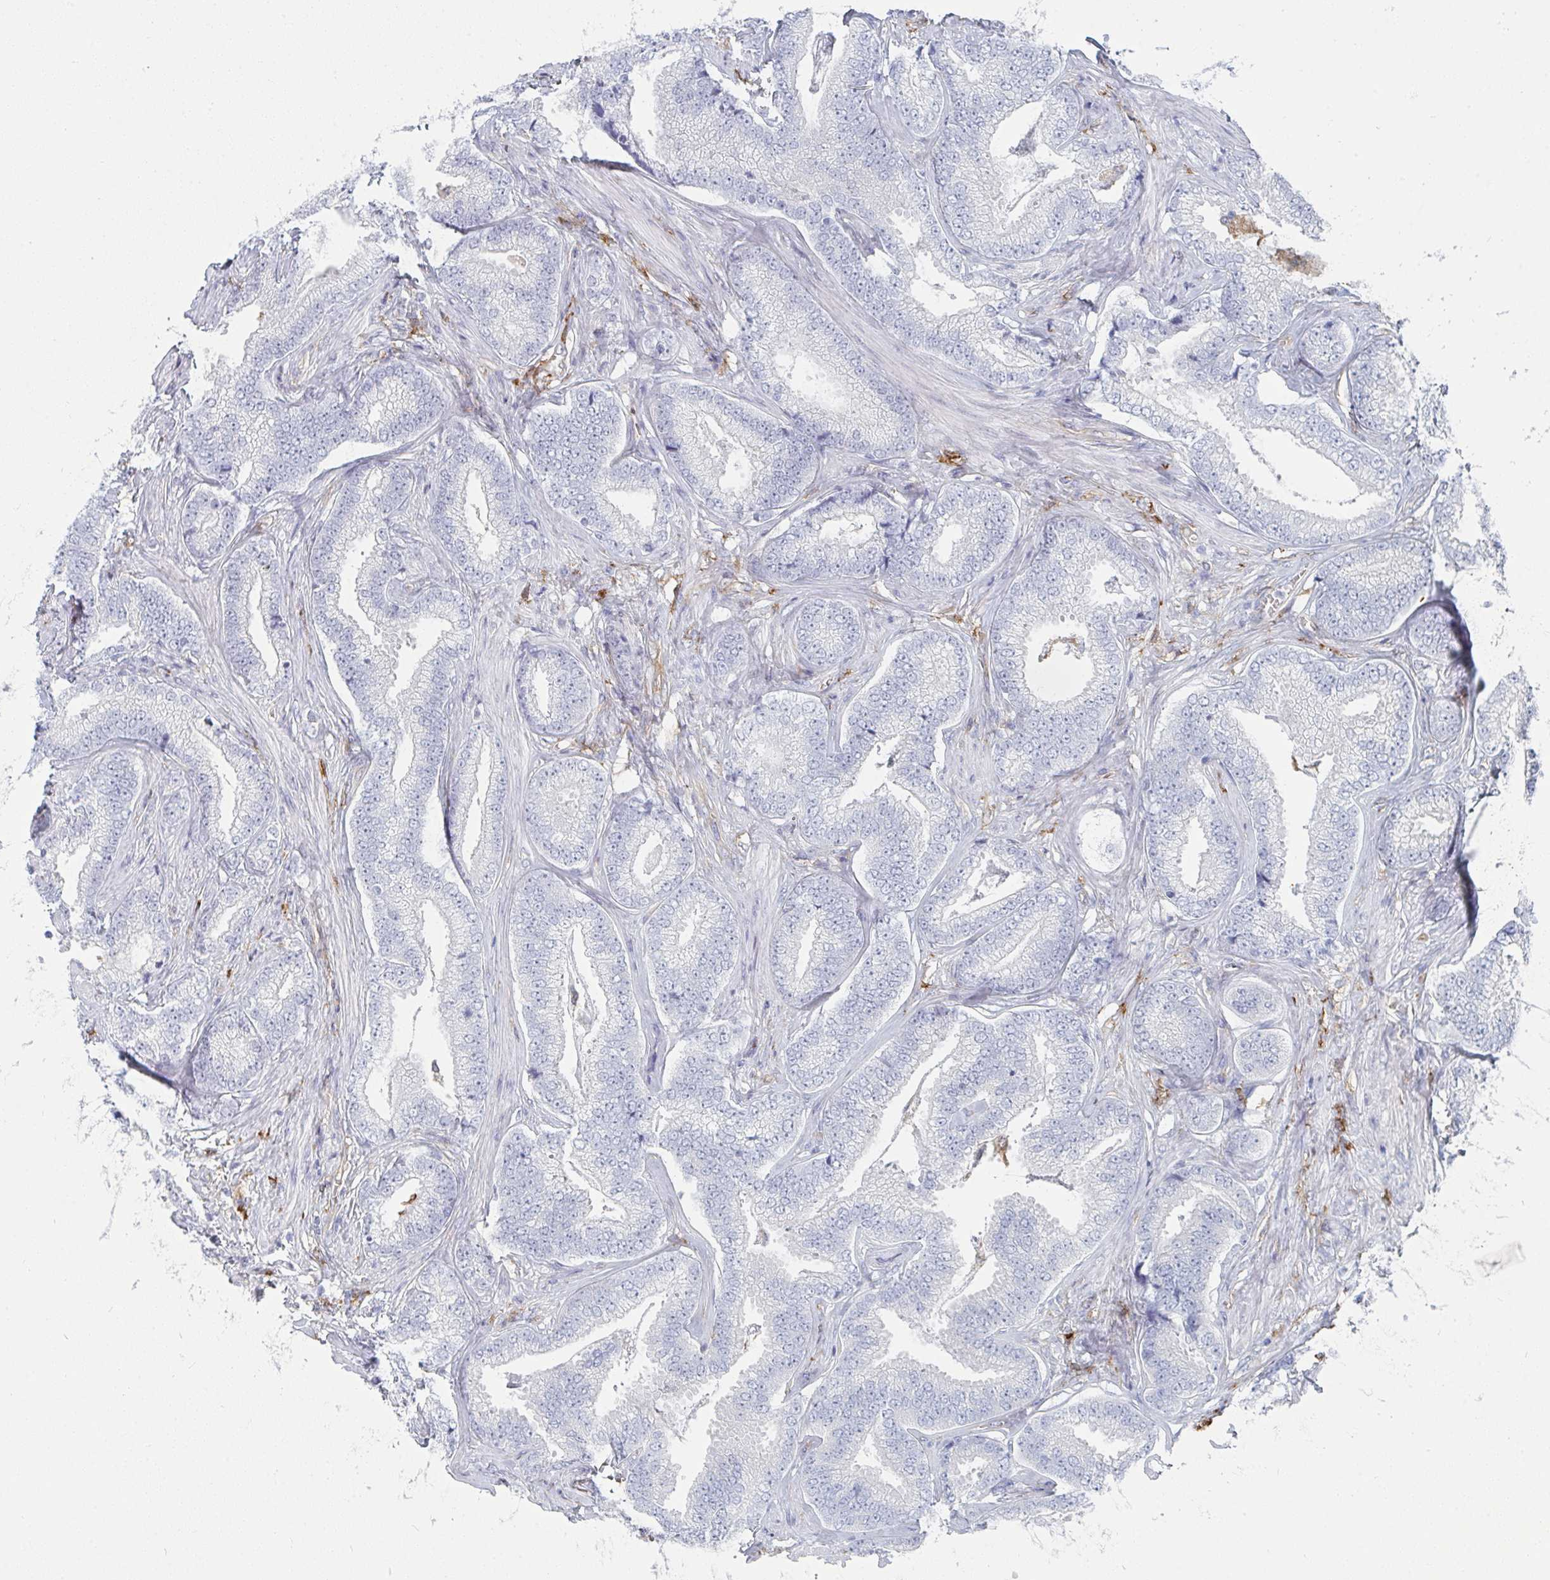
{"staining": {"intensity": "negative", "quantity": "none", "location": "none"}, "tissue": "prostate cancer", "cell_type": "Tumor cells", "image_type": "cancer", "snomed": [{"axis": "morphology", "description": "Adenocarcinoma, Low grade"}, {"axis": "topography", "description": "Prostate"}], "caption": "This is an immunohistochemistry histopathology image of prostate cancer (low-grade adenocarcinoma). There is no expression in tumor cells.", "gene": "DAB2", "patient": {"sex": "male", "age": 63}}